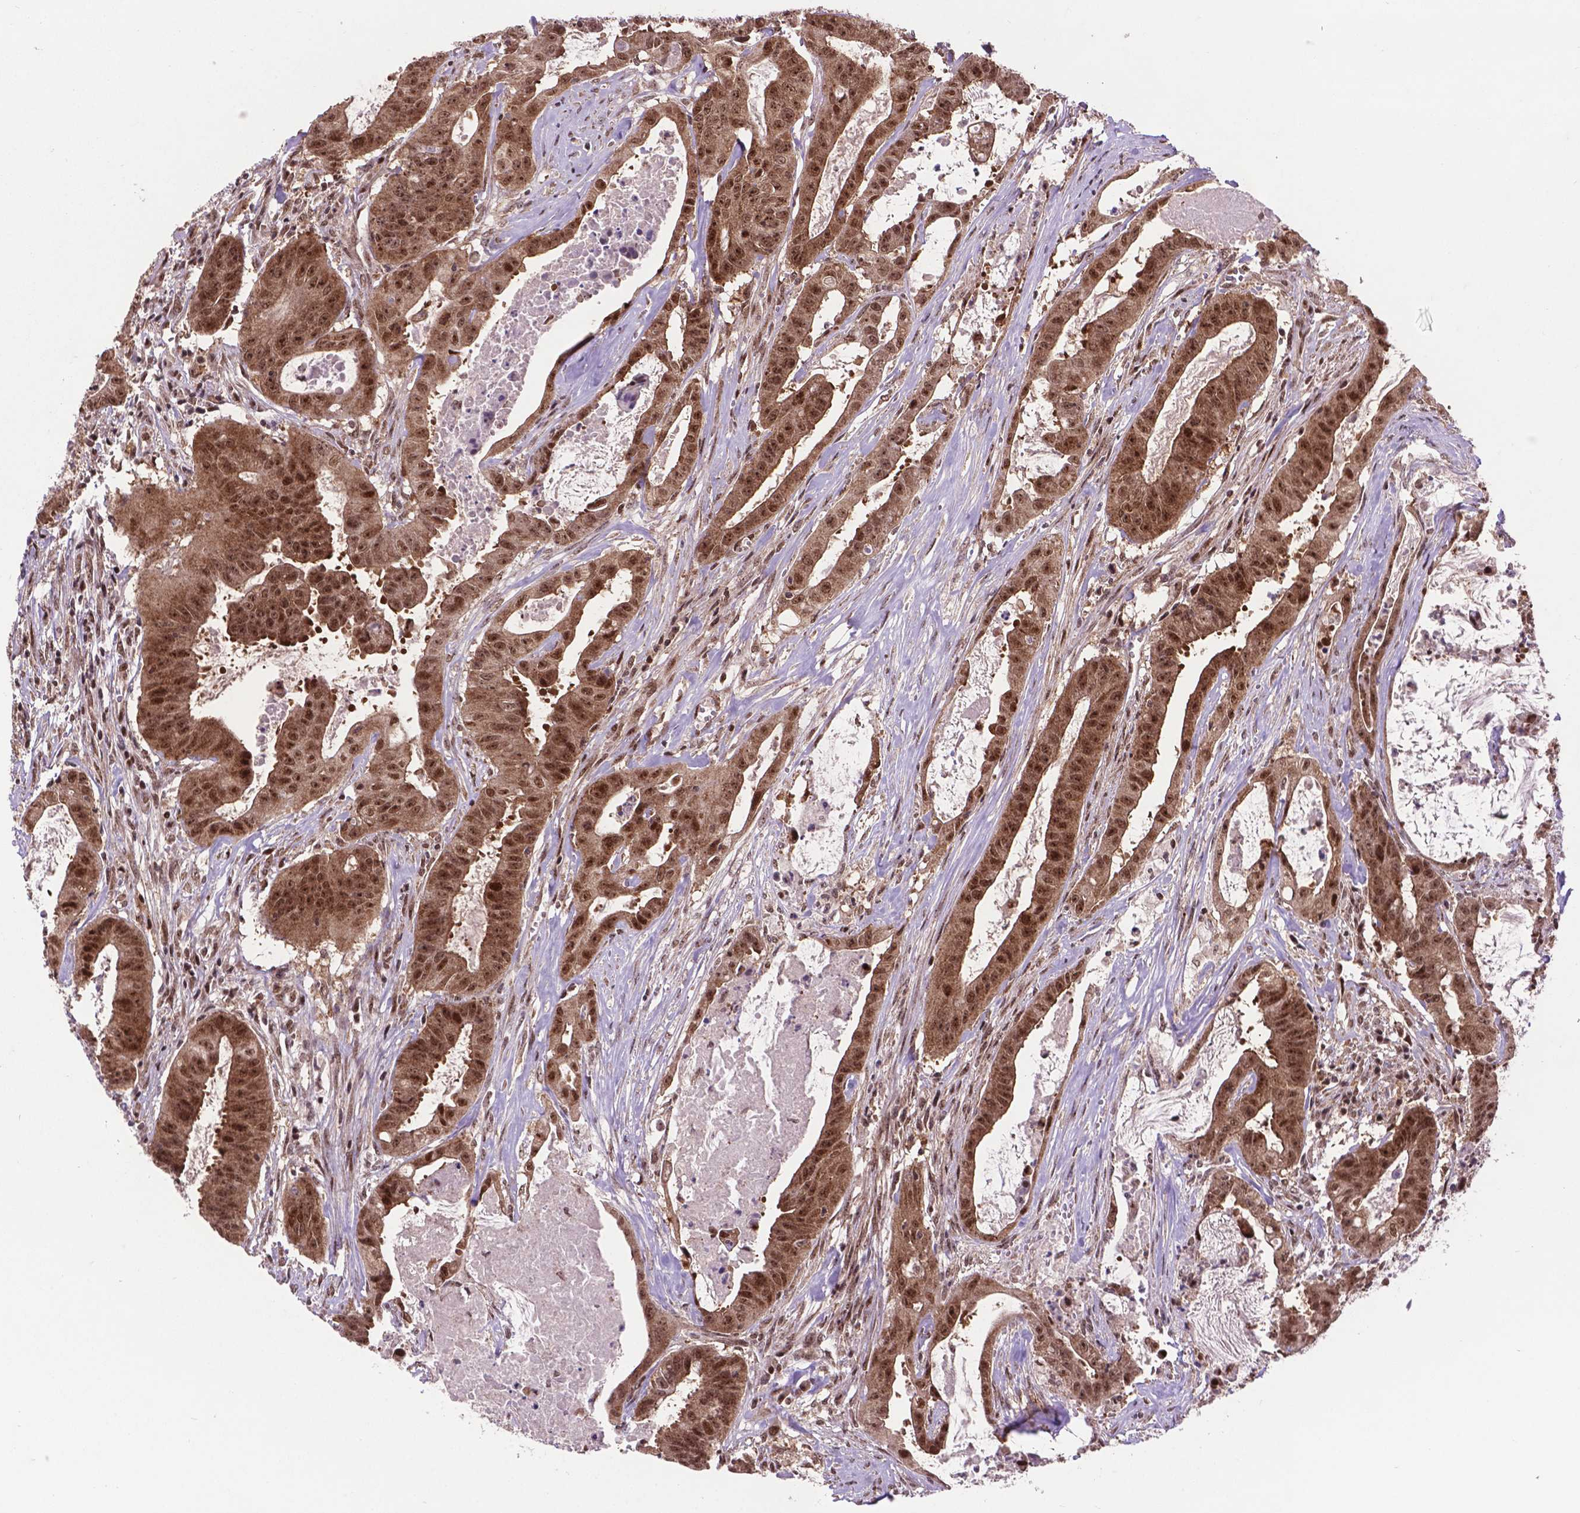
{"staining": {"intensity": "moderate", "quantity": ">75%", "location": "cytoplasmic/membranous,nuclear"}, "tissue": "colorectal cancer", "cell_type": "Tumor cells", "image_type": "cancer", "snomed": [{"axis": "morphology", "description": "Adenocarcinoma, NOS"}, {"axis": "topography", "description": "Colon"}], "caption": "Immunohistochemistry of colorectal adenocarcinoma demonstrates medium levels of moderate cytoplasmic/membranous and nuclear staining in approximately >75% of tumor cells.", "gene": "CSNK2A1", "patient": {"sex": "male", "age": 33}}